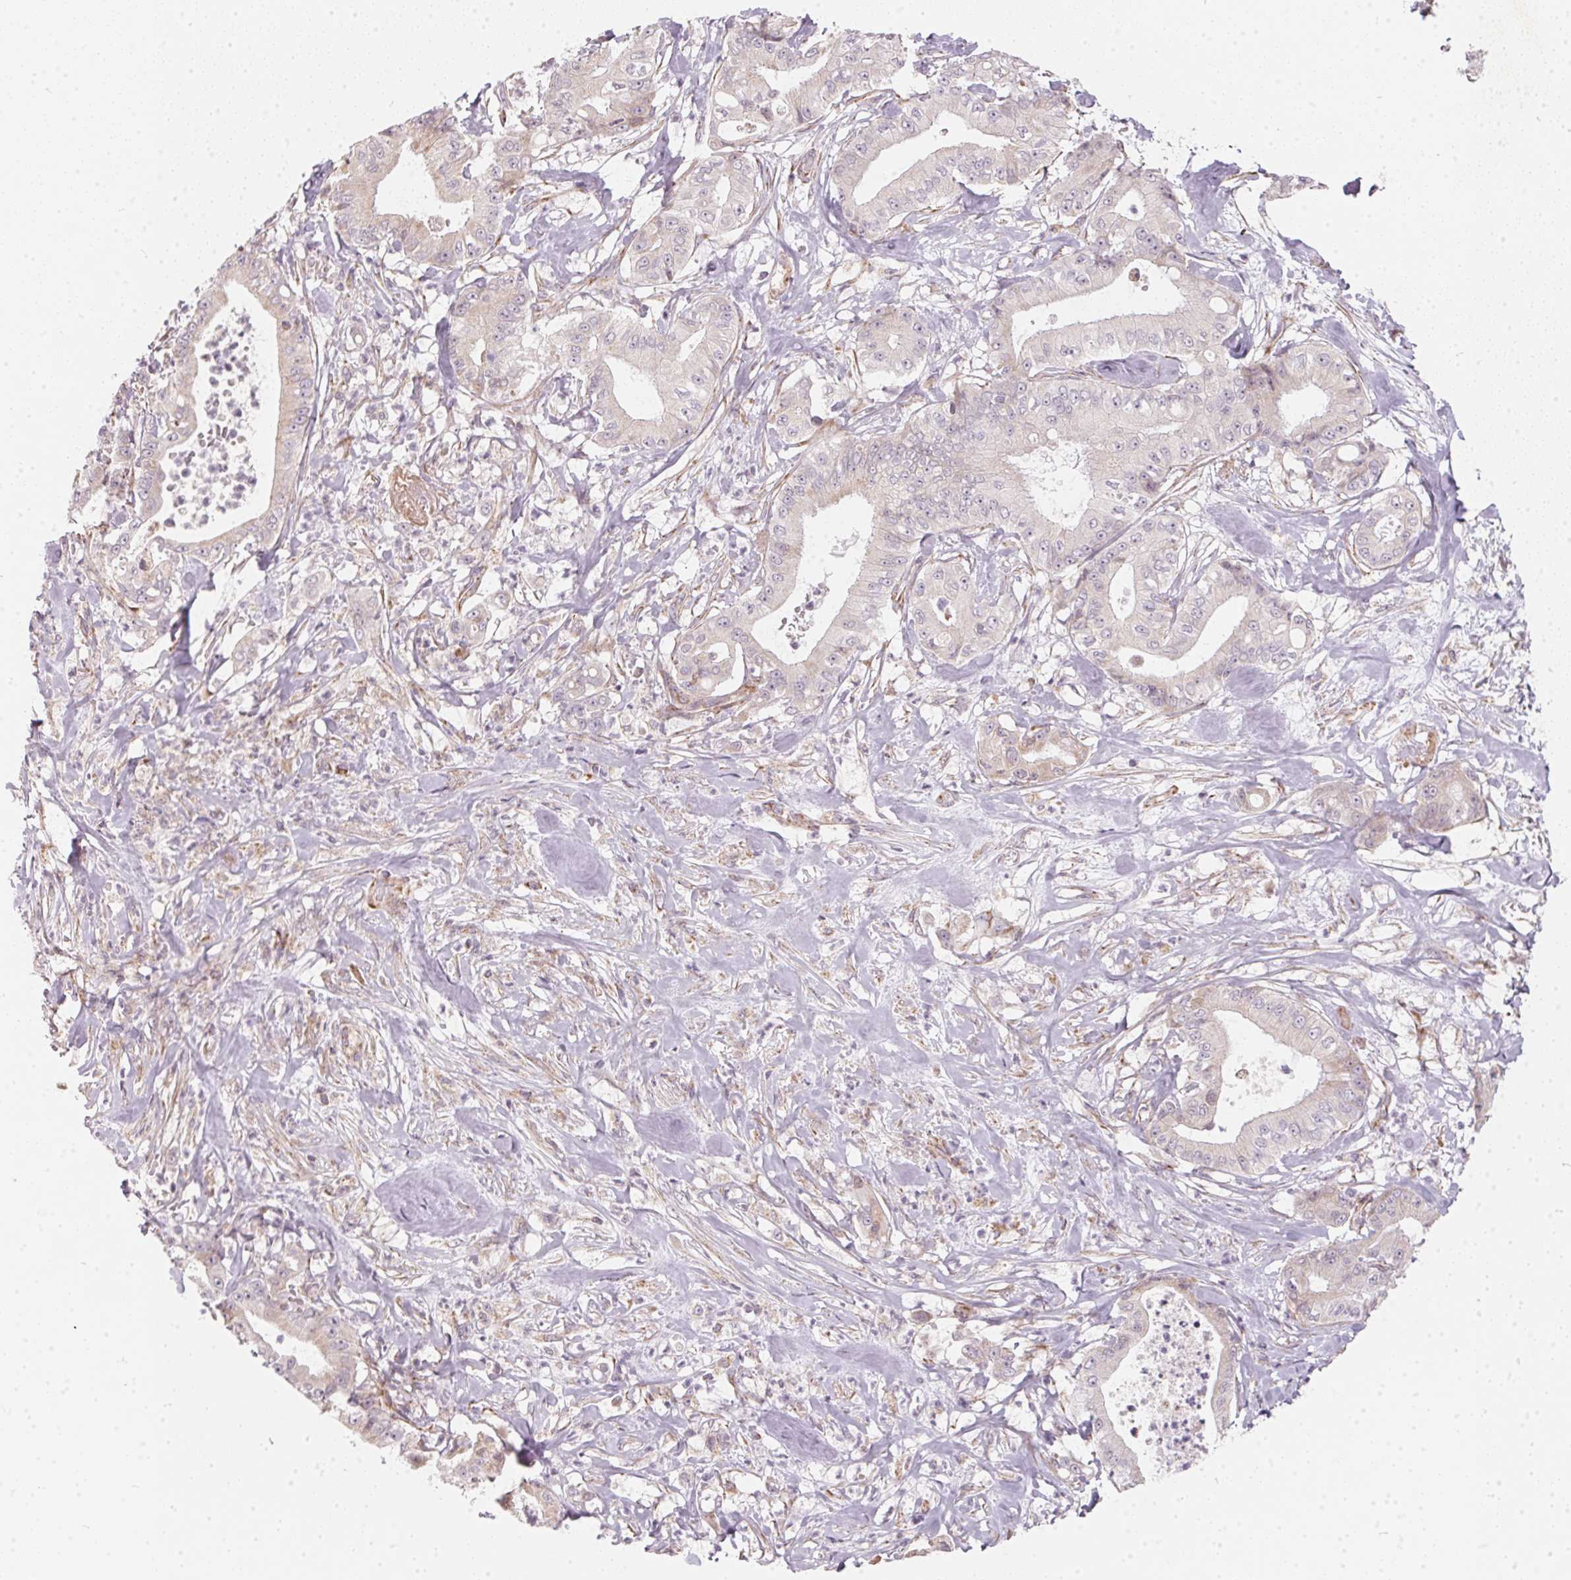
{"staining": {"intensity": "negative", "quantity": "none", "location": "none"}, "tissue": "pancreatic cancer", "cell_type": "Tumor cells", "image_type": "cancer", "snomed": [{"axis": "morphology", "description": "Adenocarcinoma, NOS"}, {"axis": "topography", "description": "Pancreas"}], "caption": "Photomicrograph shows no significant protein staining in tumor cells of pancreatic adenocarcinoma.", "gene": "VWA5B2", "patient": {"sex": "male", "age": 71}}